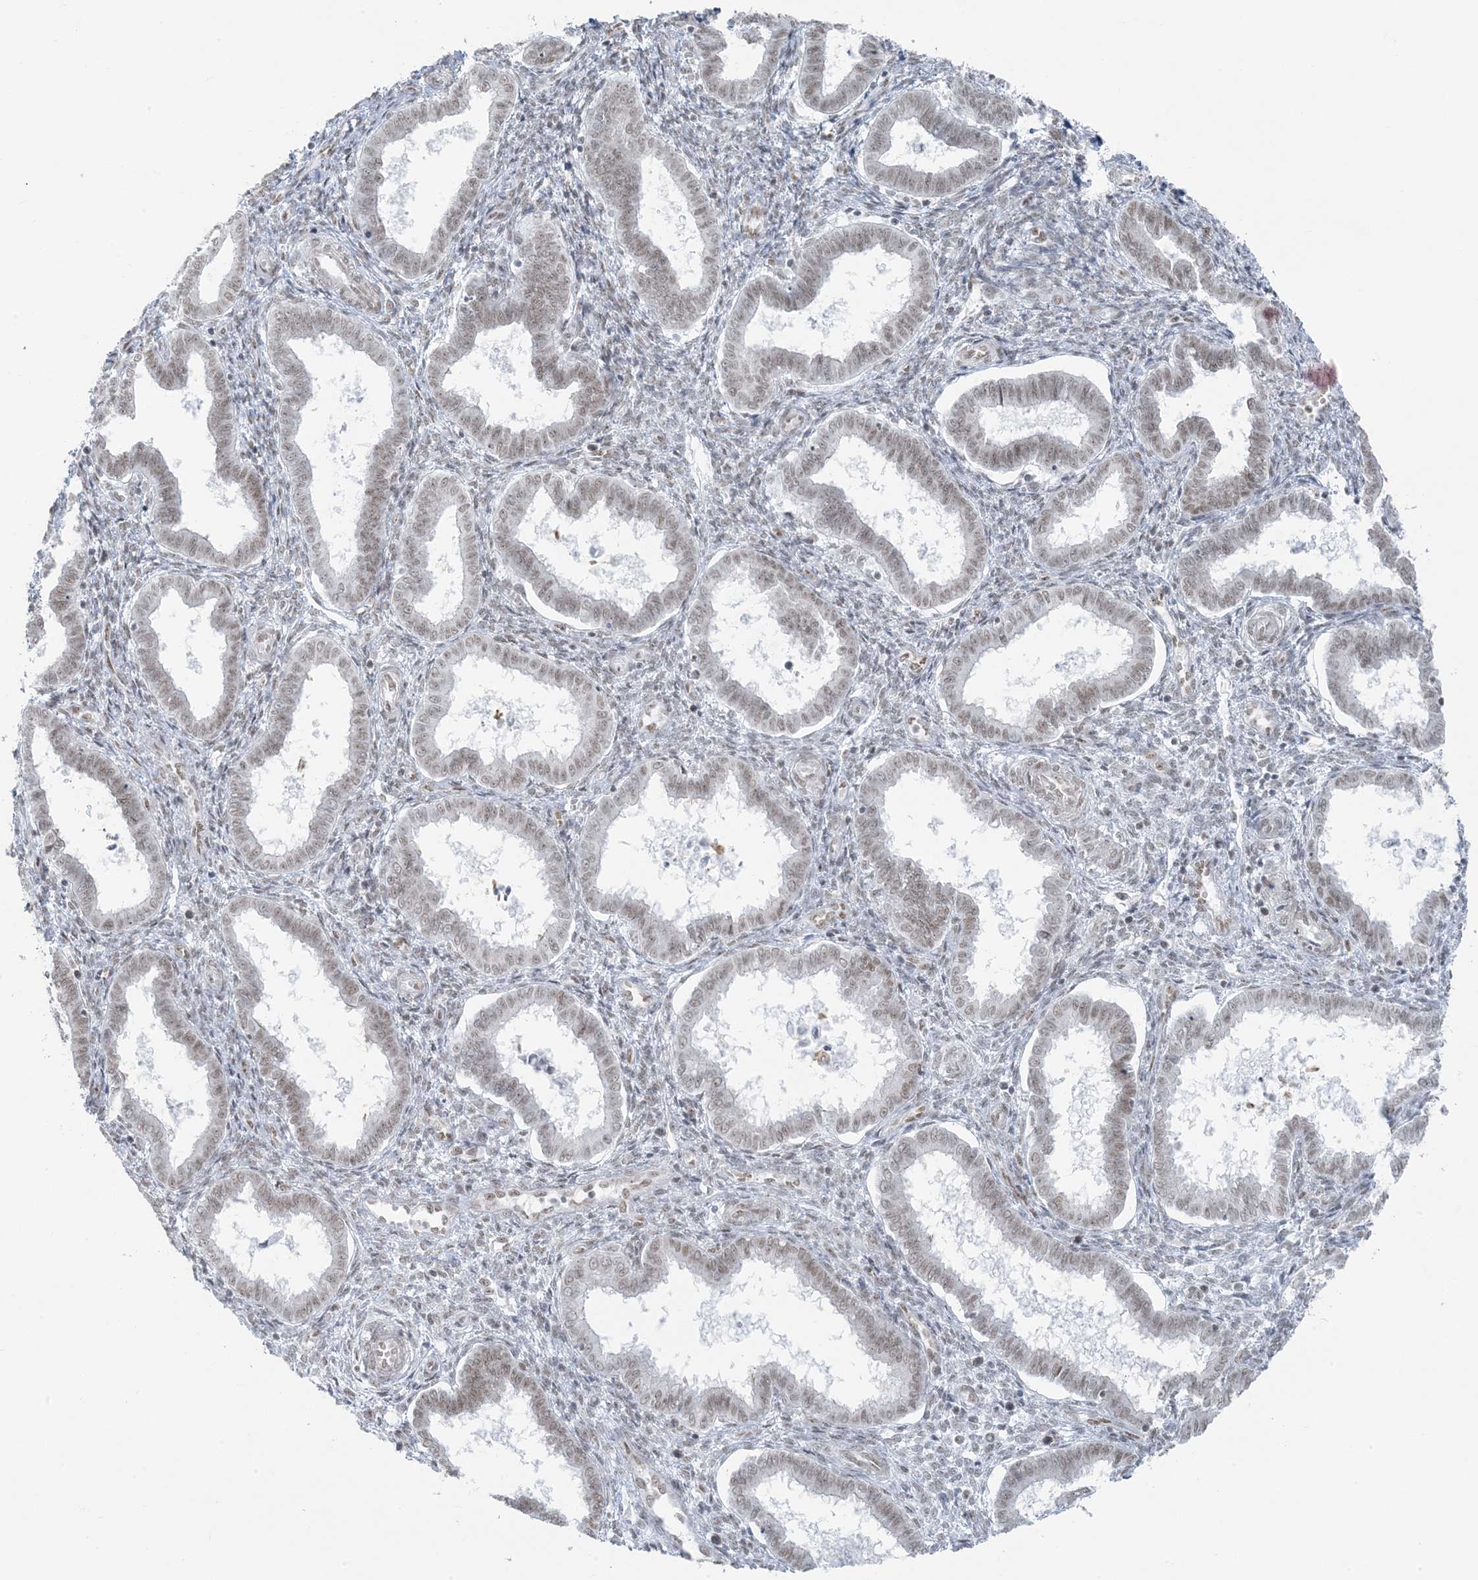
{"staining": {"intensity": "weak", "quantity": "<25%", "location": "nuclear"}, "tissue": "endometrium", "cell_type": "Cells in endometrial stroma", "image_type": "normal", "snomed": [{"axis": "morphology", "description": "Normal tissue, NOS"}, {"axis": "topography", "description": "Endometrium"}], "caption": "Immunohistochemical staining of normal human endometrium demonstrates no significant expression in cells in endometrial stroma.", "gene": "ZNF787", "patient": {"sex": "female", "age": 24}}